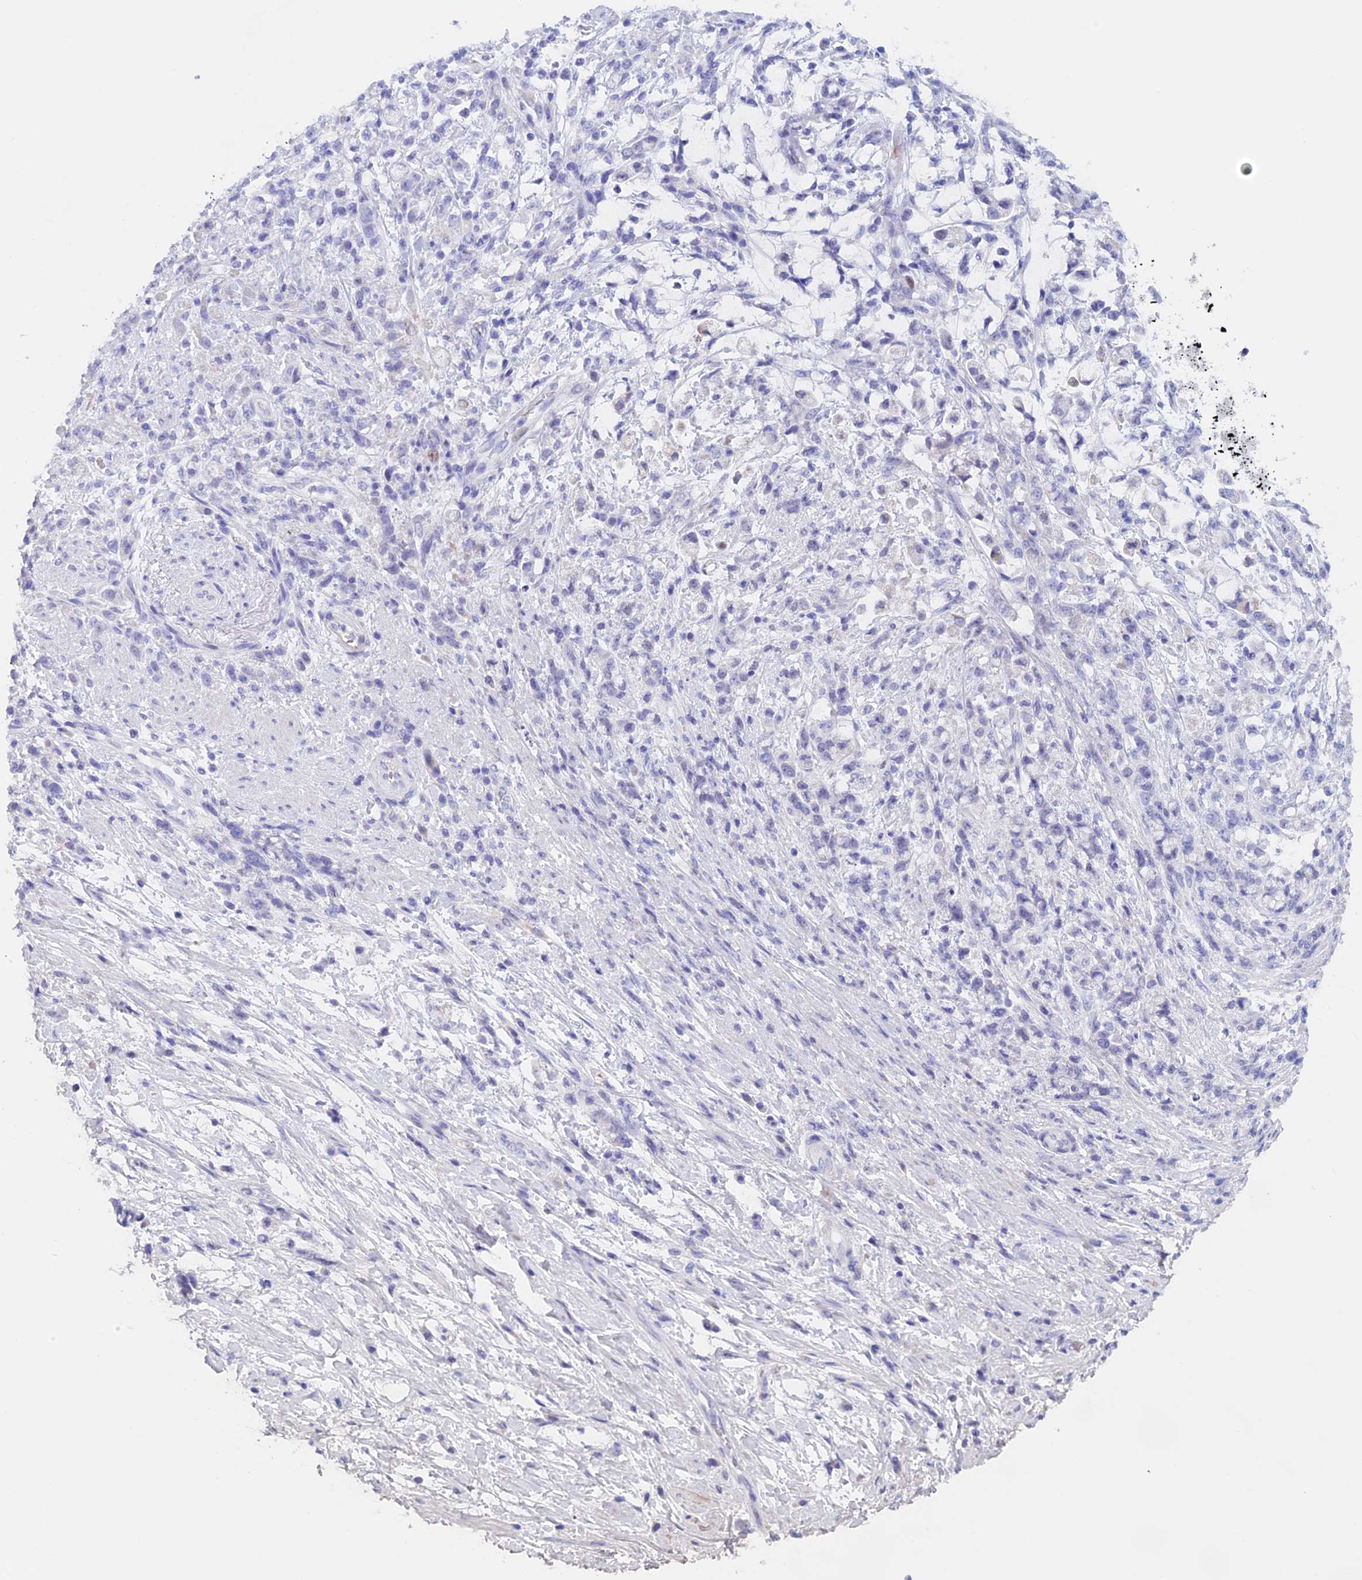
{"staining": {"intensity": "negative", "quantity": "none", "location": "none"}, "tissue": "stomach cancer", "cell_type": "Tumor cells", "image_type": "cancer", "snomed": [{"axis": "morphology", "description": "Adenocarcinoma, NOS"}, {"axis": "topography", "description": "Stomach"}], "caption": "Protein analysis of adenocarcinoma (stomach) demonstrates no significant expression in tumor cells.", "gene": "PSMC3IP", "patient": {"sex": "female", "age": 60}}